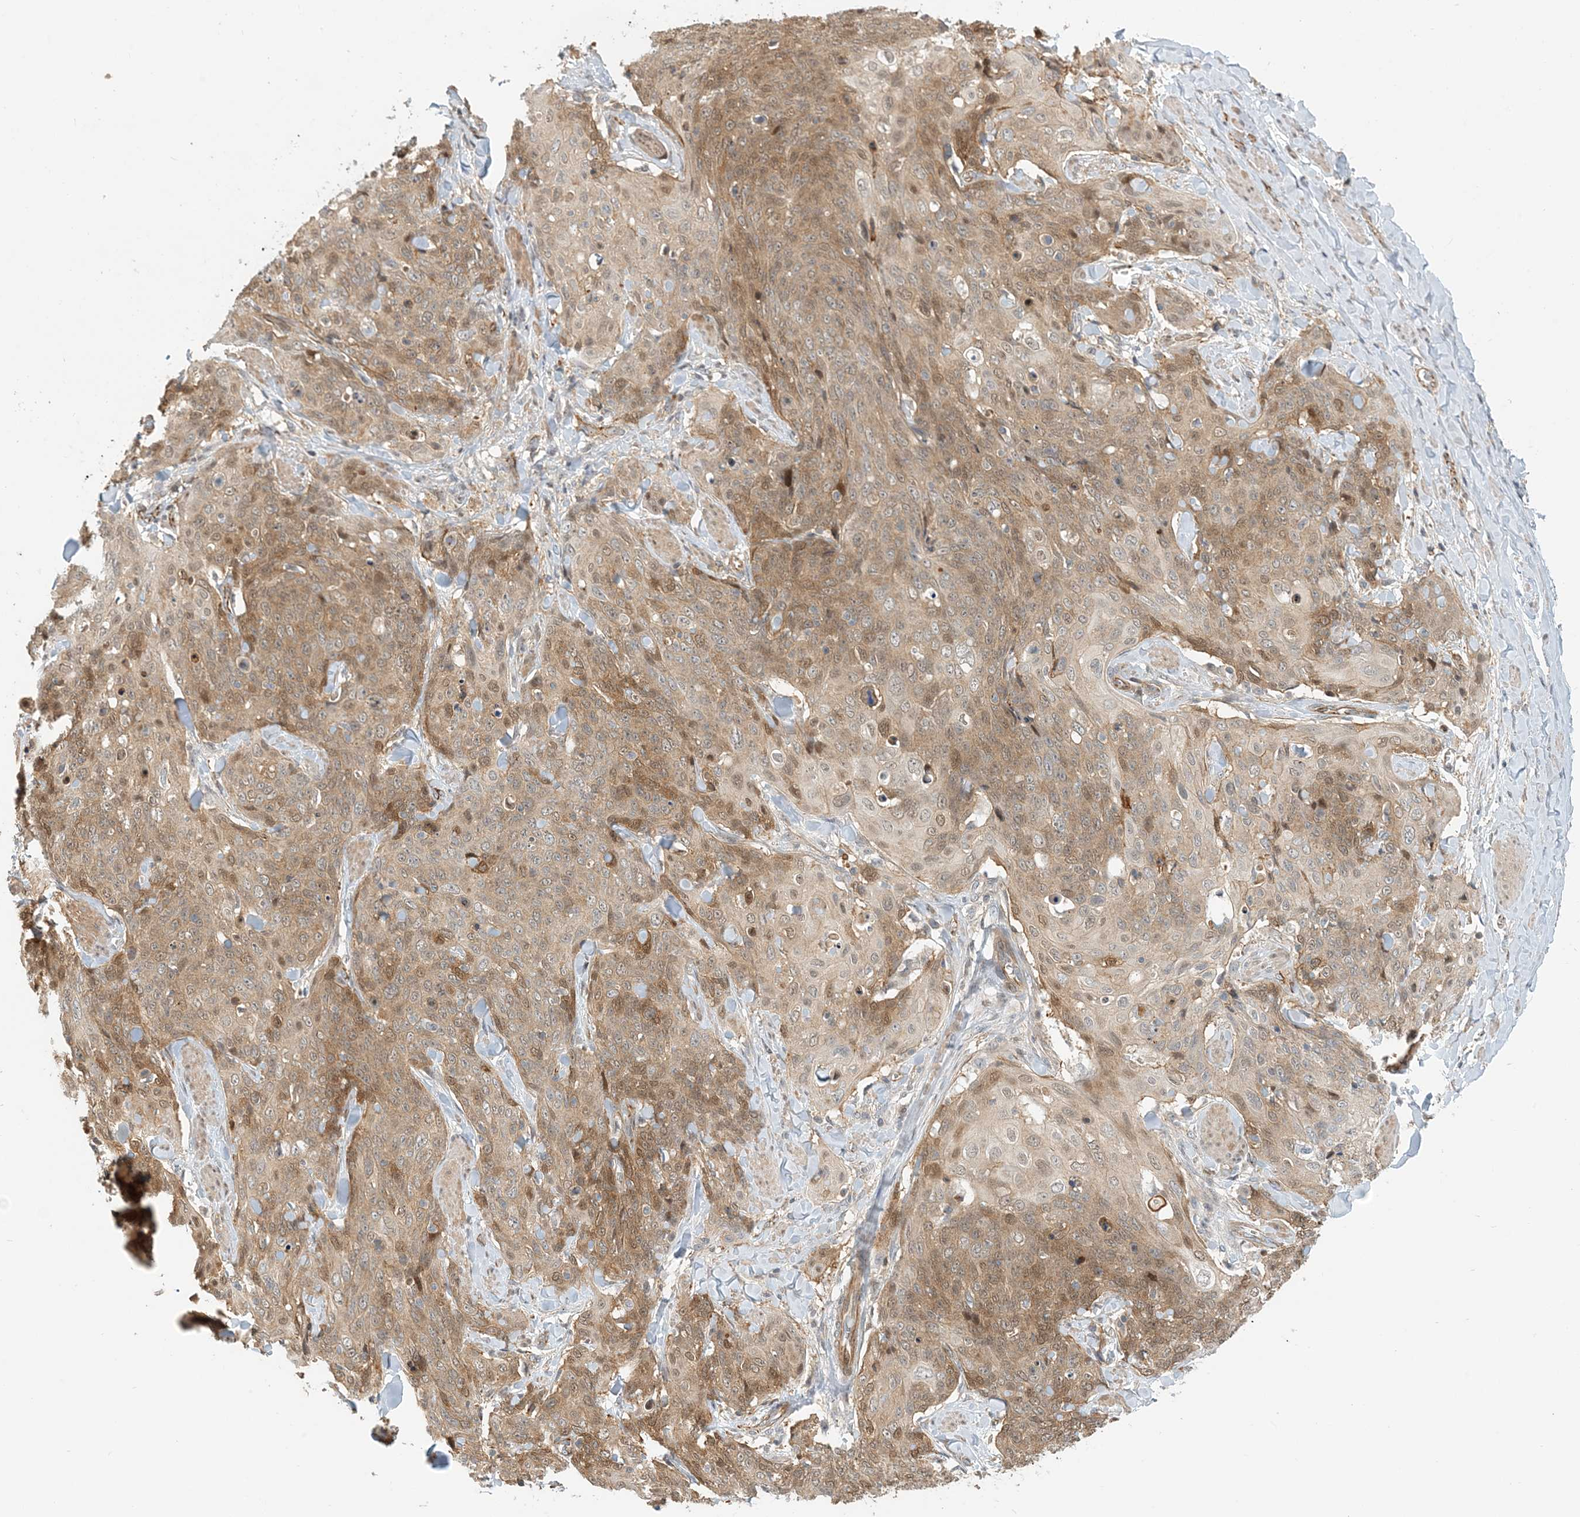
{"staining": {"intensity": "weak", "quantity": ">75%", "location": "cytoplasmic/membranous,nuclear"}, "tissue": "skin cancer", "cell_type": "Tumor cells", "image_type": "cancer", "snomed": [{"axis": "morphology", "description": "Squamous cell carcinoma, NOS"}, {"axis": "topography", "description": "Skin"}, {"axis": "topography", "description": "Vulva"}], "caption": "A brown stain shows weak cytoplasmic/membranous and nuclear positivity of a protein in skin cancer (squamous cell carcinoma) tumor cells. The staining was performed using DAB, with brown indicating positive protein expression. Nuclei are stained blue with hematoxylin.", "gene": "MAPKBP1", "patient": {"sex": "female", "age": 85}}